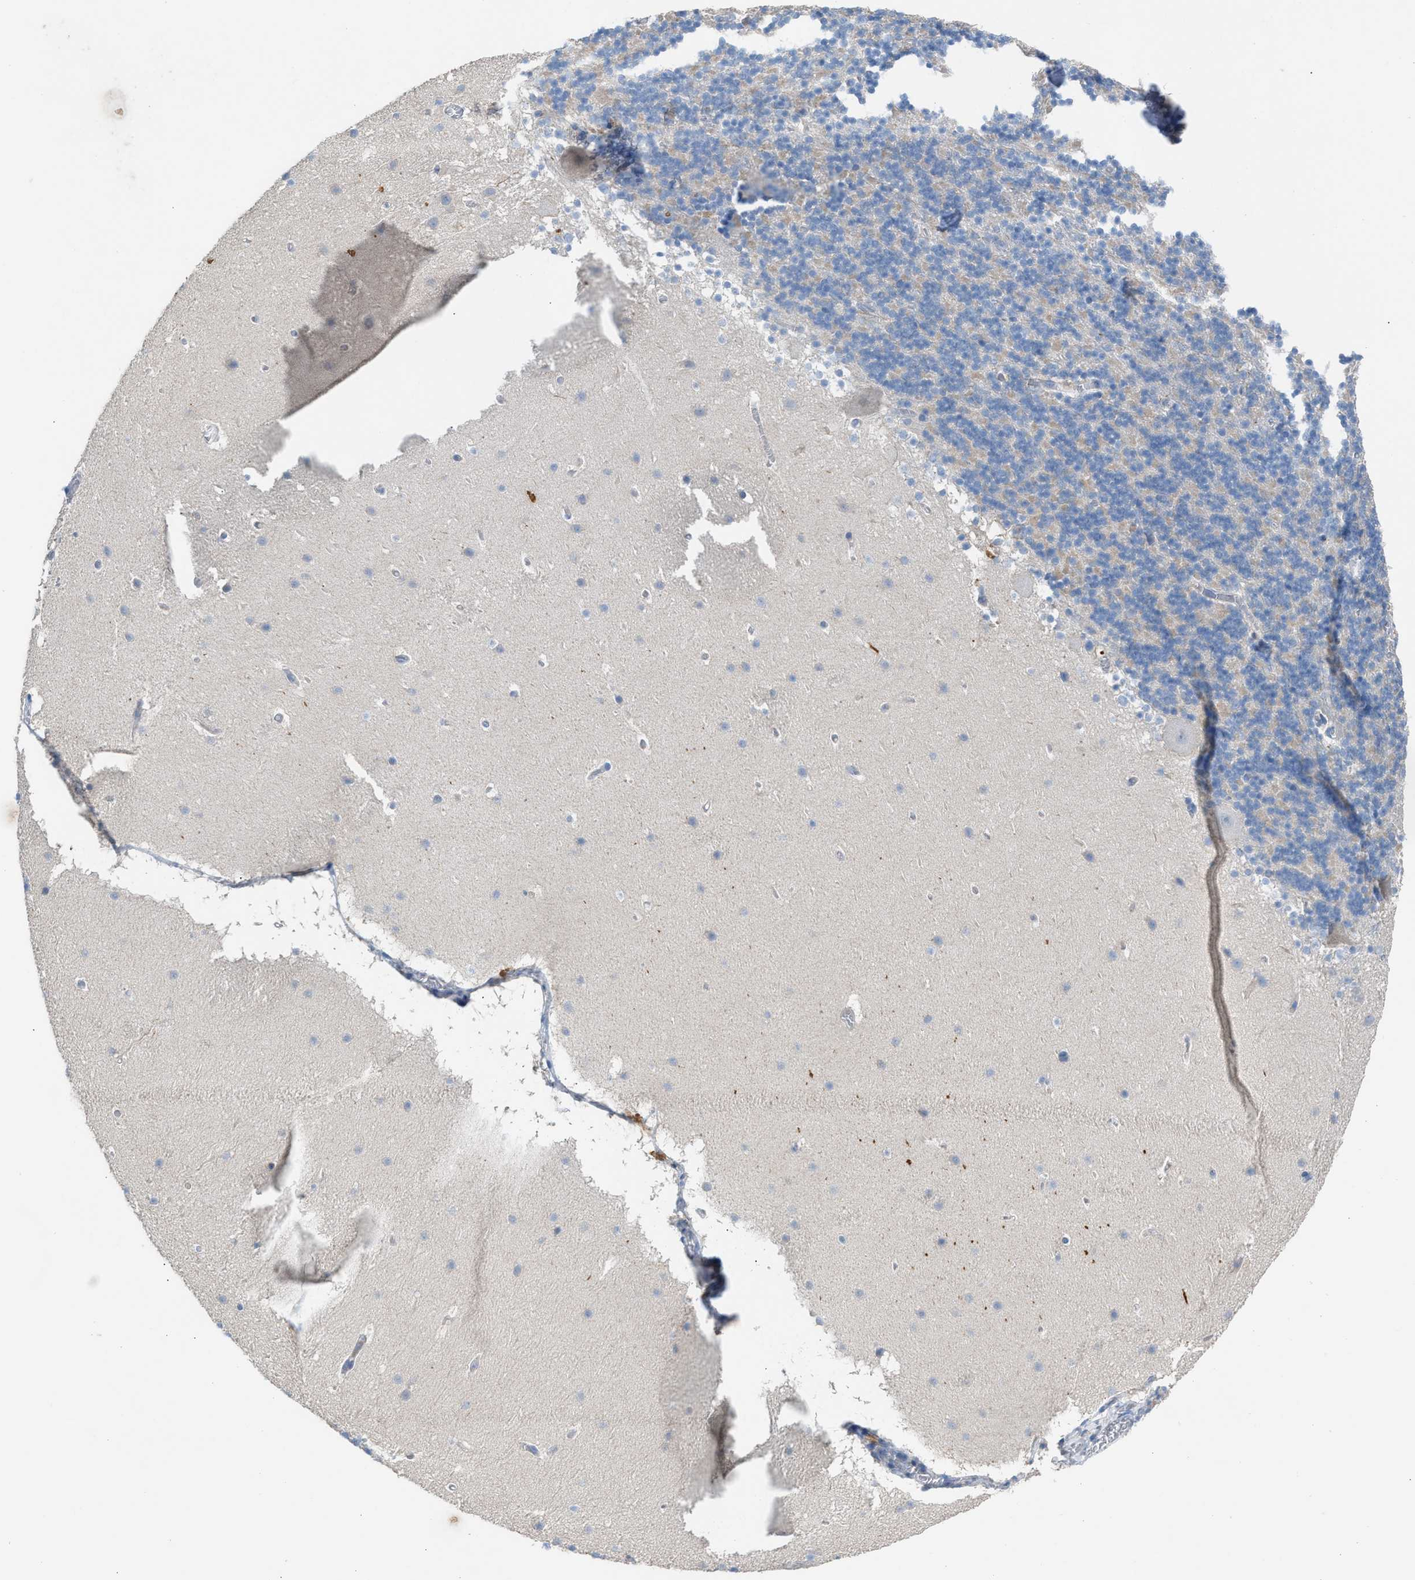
{"staining": {"intensity": "negative", "quantity": "none", "location": "none"}, "tissue": "cerebellum", "cell_type": "Cells in granular layer", "image_type": "normal", "snomed": [{"axis": "morphology", "description": "Normal tissue, NOS"}, {"axis": "topography", "description": "Cerebellum"}], "caption": "Cells in granular layer show no significant expression in normal cerebellum.", "gene": "AOAH", "patient": {"sex": "male", "age": 45}}